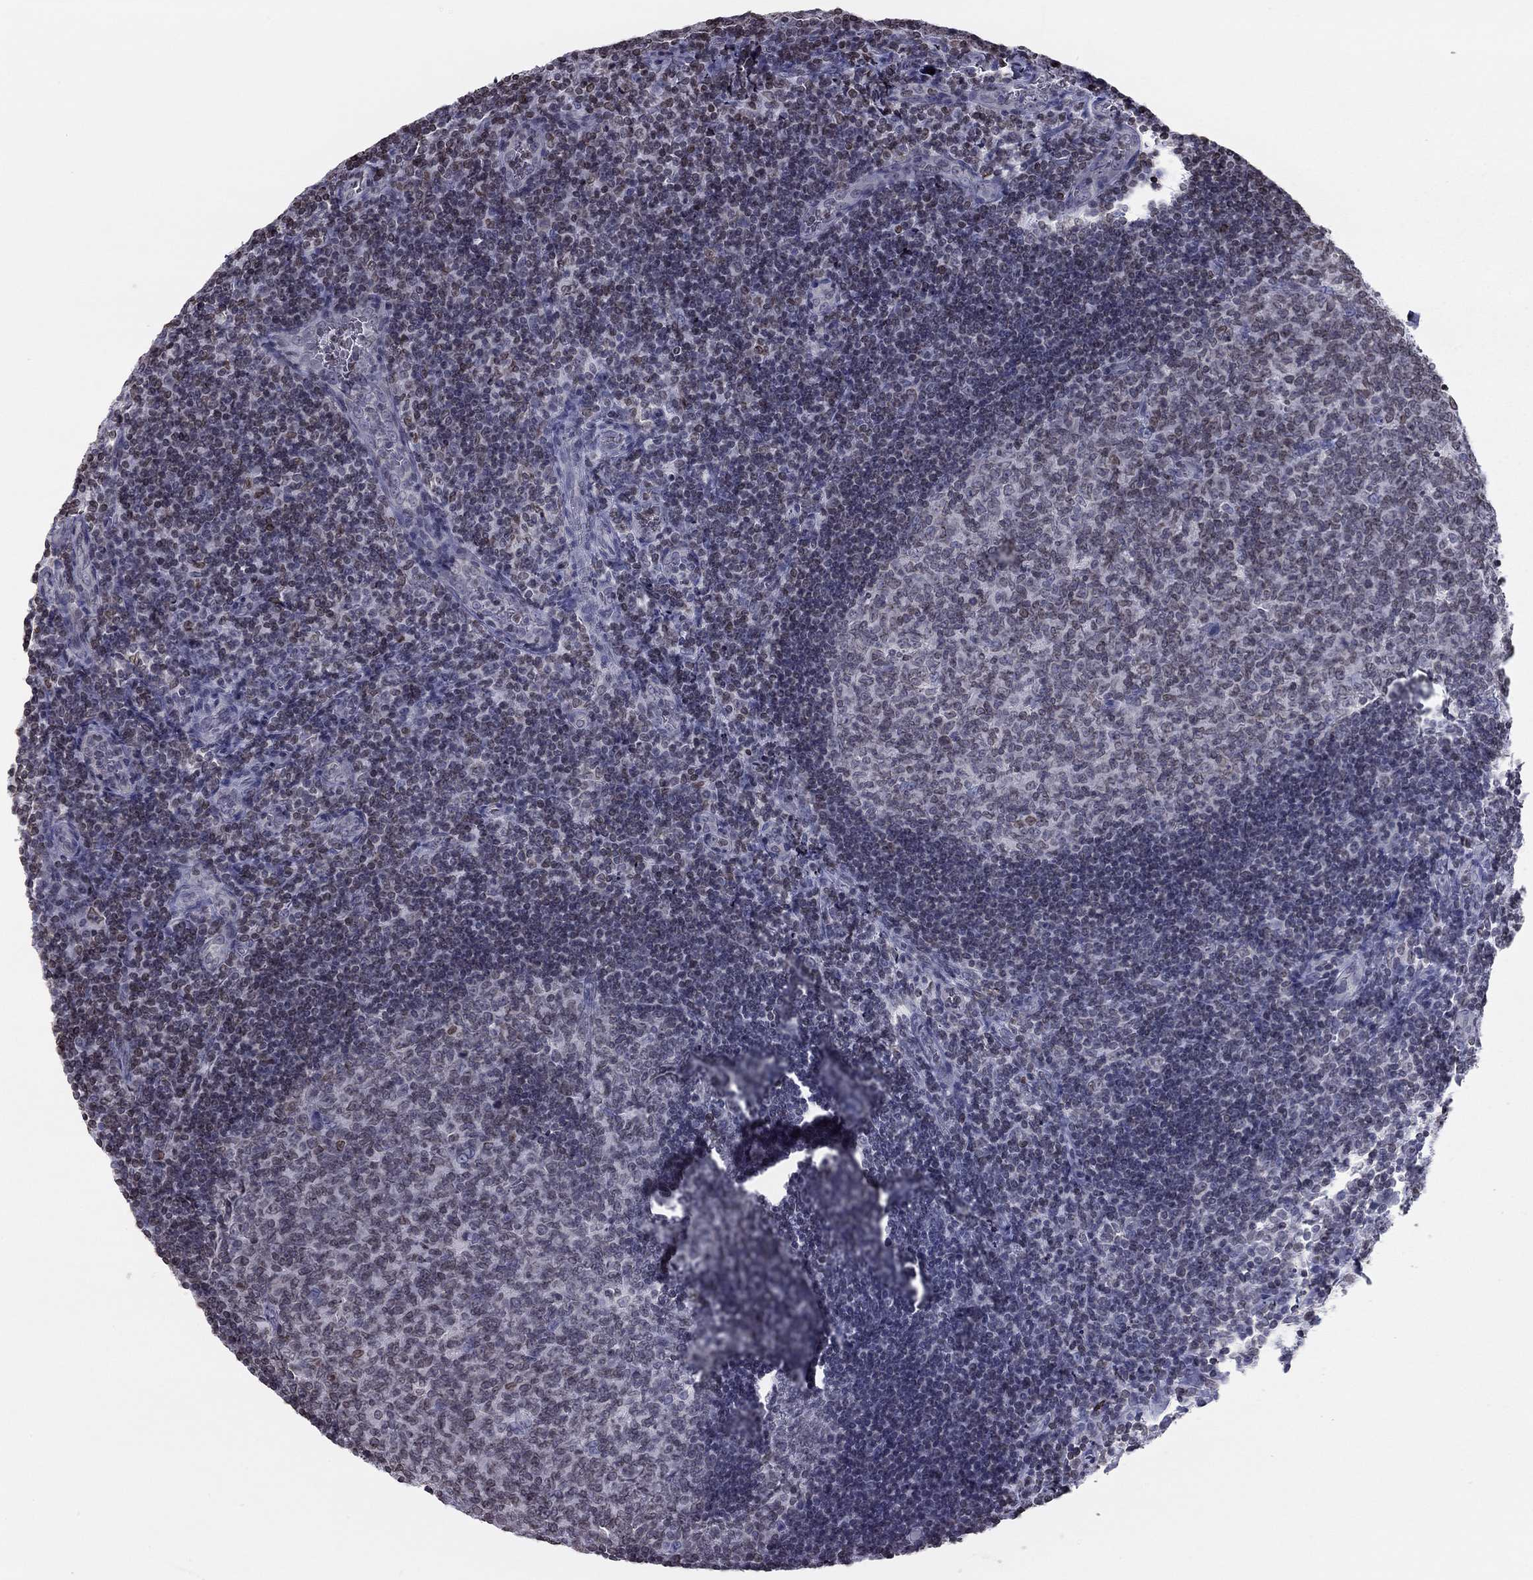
{"staining": {"intensity": "weak", "quantity": "25%-75%", "location": "cytoplasmic/membranous,nuclear"}, "tissue": "tonsil", "cell_type": "Germinal center cells", "image_type": "normal", "snomed": [{"axis": "morphology", "description": "Normal tissue, NOS"}, {"axis": "morphology", "description": "Inflammation, NOS"}, {"axis": "topography", "description": "Tonsil"}], "caption": "Immunohistochemistry micrograph of unremarkable tonsil: tonsil stained using immunohistochemistry shows low levels of weak protein expression localized specifically in the cytoplasmic/membranous,nuclear of germinal center cells, appearing as a cytoplasmic/membranous,nuclear brown color.", "gene": "ESPL1", "patient": {"sex": "female", "age": 31}}